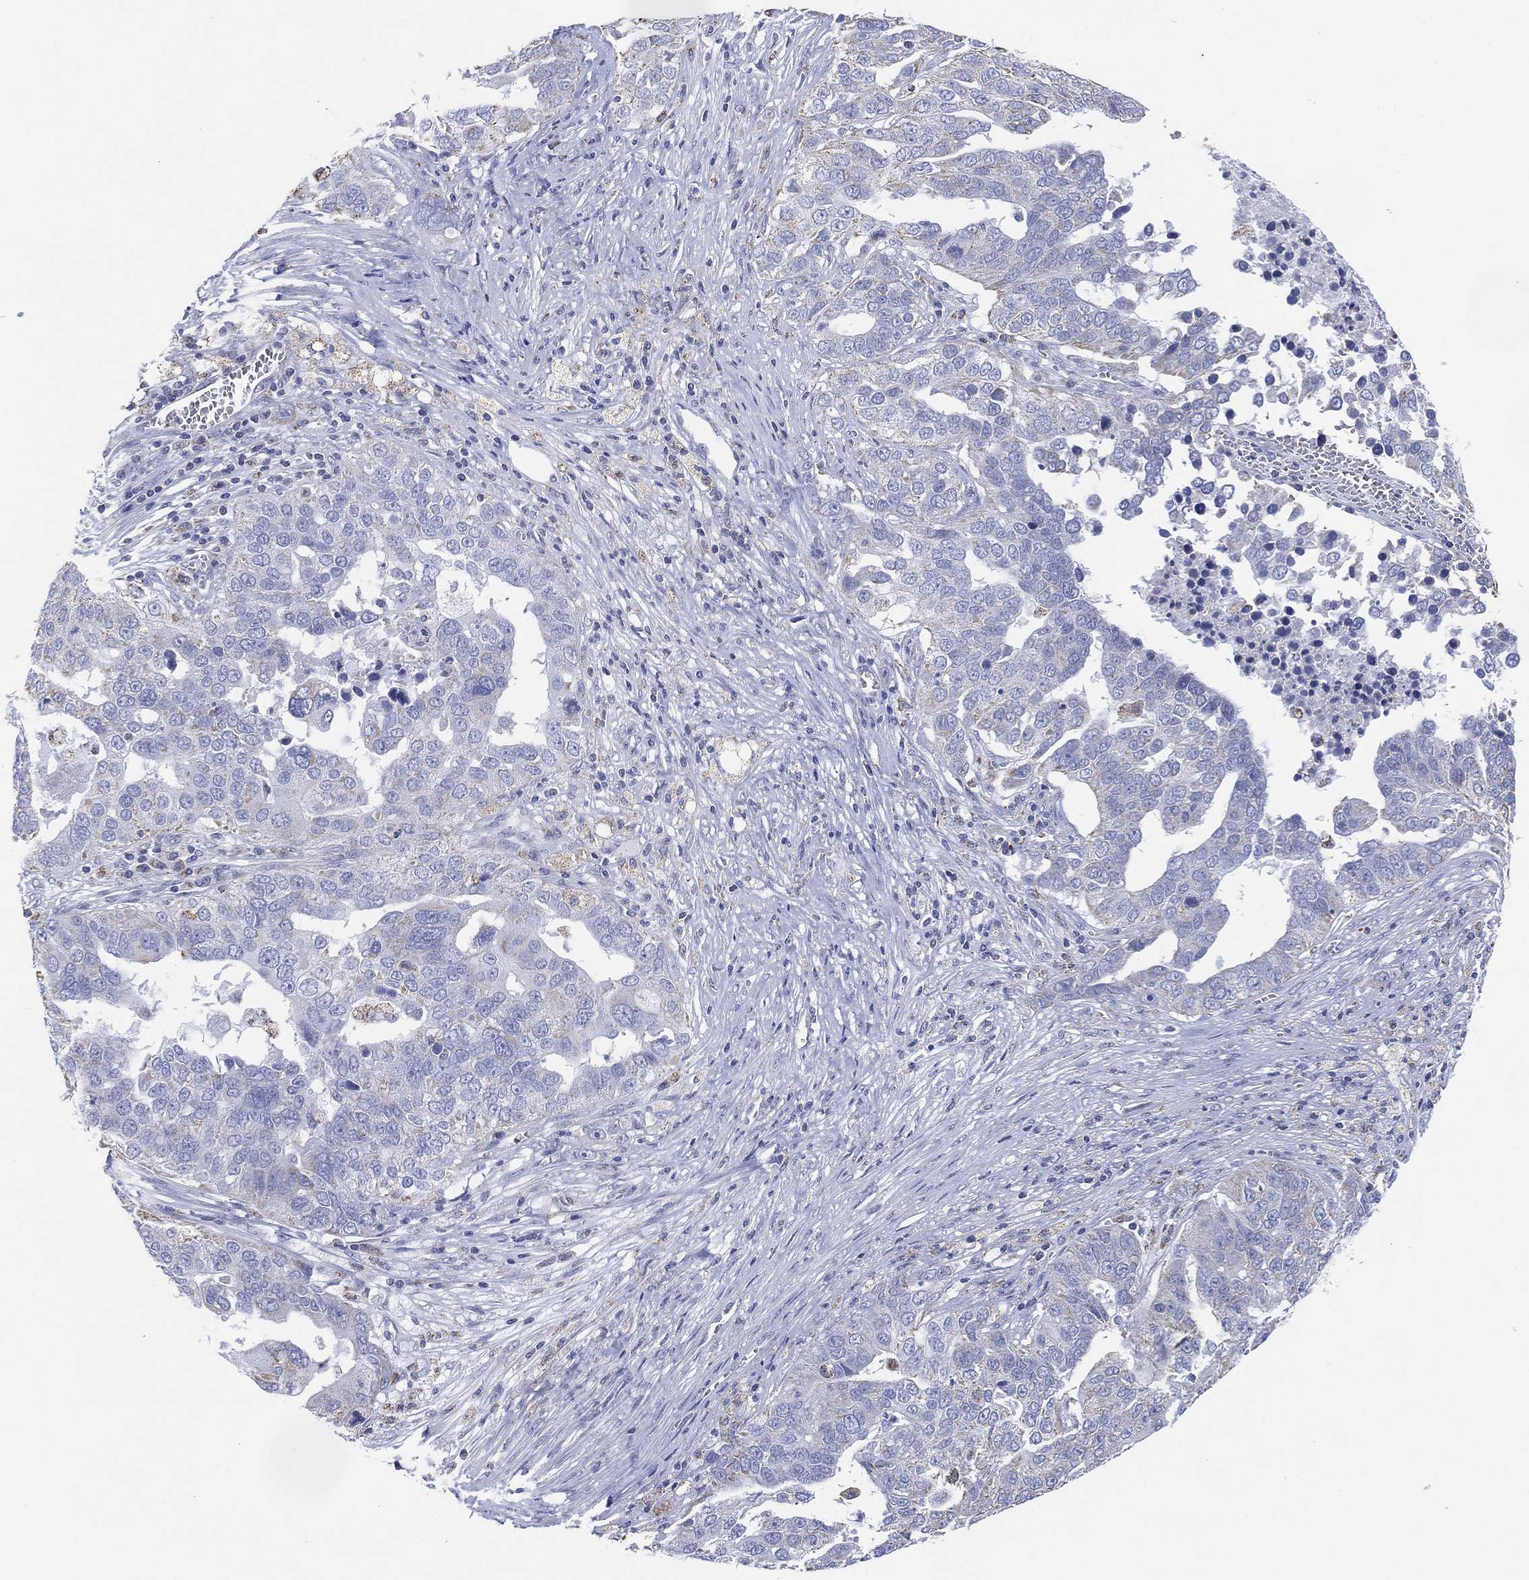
{"staining": {"intensity": "negative", "quantity": "none", "location": "none"}, "tissue": "ovarian cancer", "cell_type": "Tumor cells", "image_type": "cancer", "snomed": [{"axis": "morphology", "description": "Carcinoma, endometroid"}, {"axis": "topography", "description": "Soft tissue"}, {"axis": "topography", "description": "Ovary"}], "caption": "Tumor cells are negative for brown protein staining in endometroid carcinoma (ovarian).", "gene": "CFTR", "patient": {"sex": "female", "age": 52}}